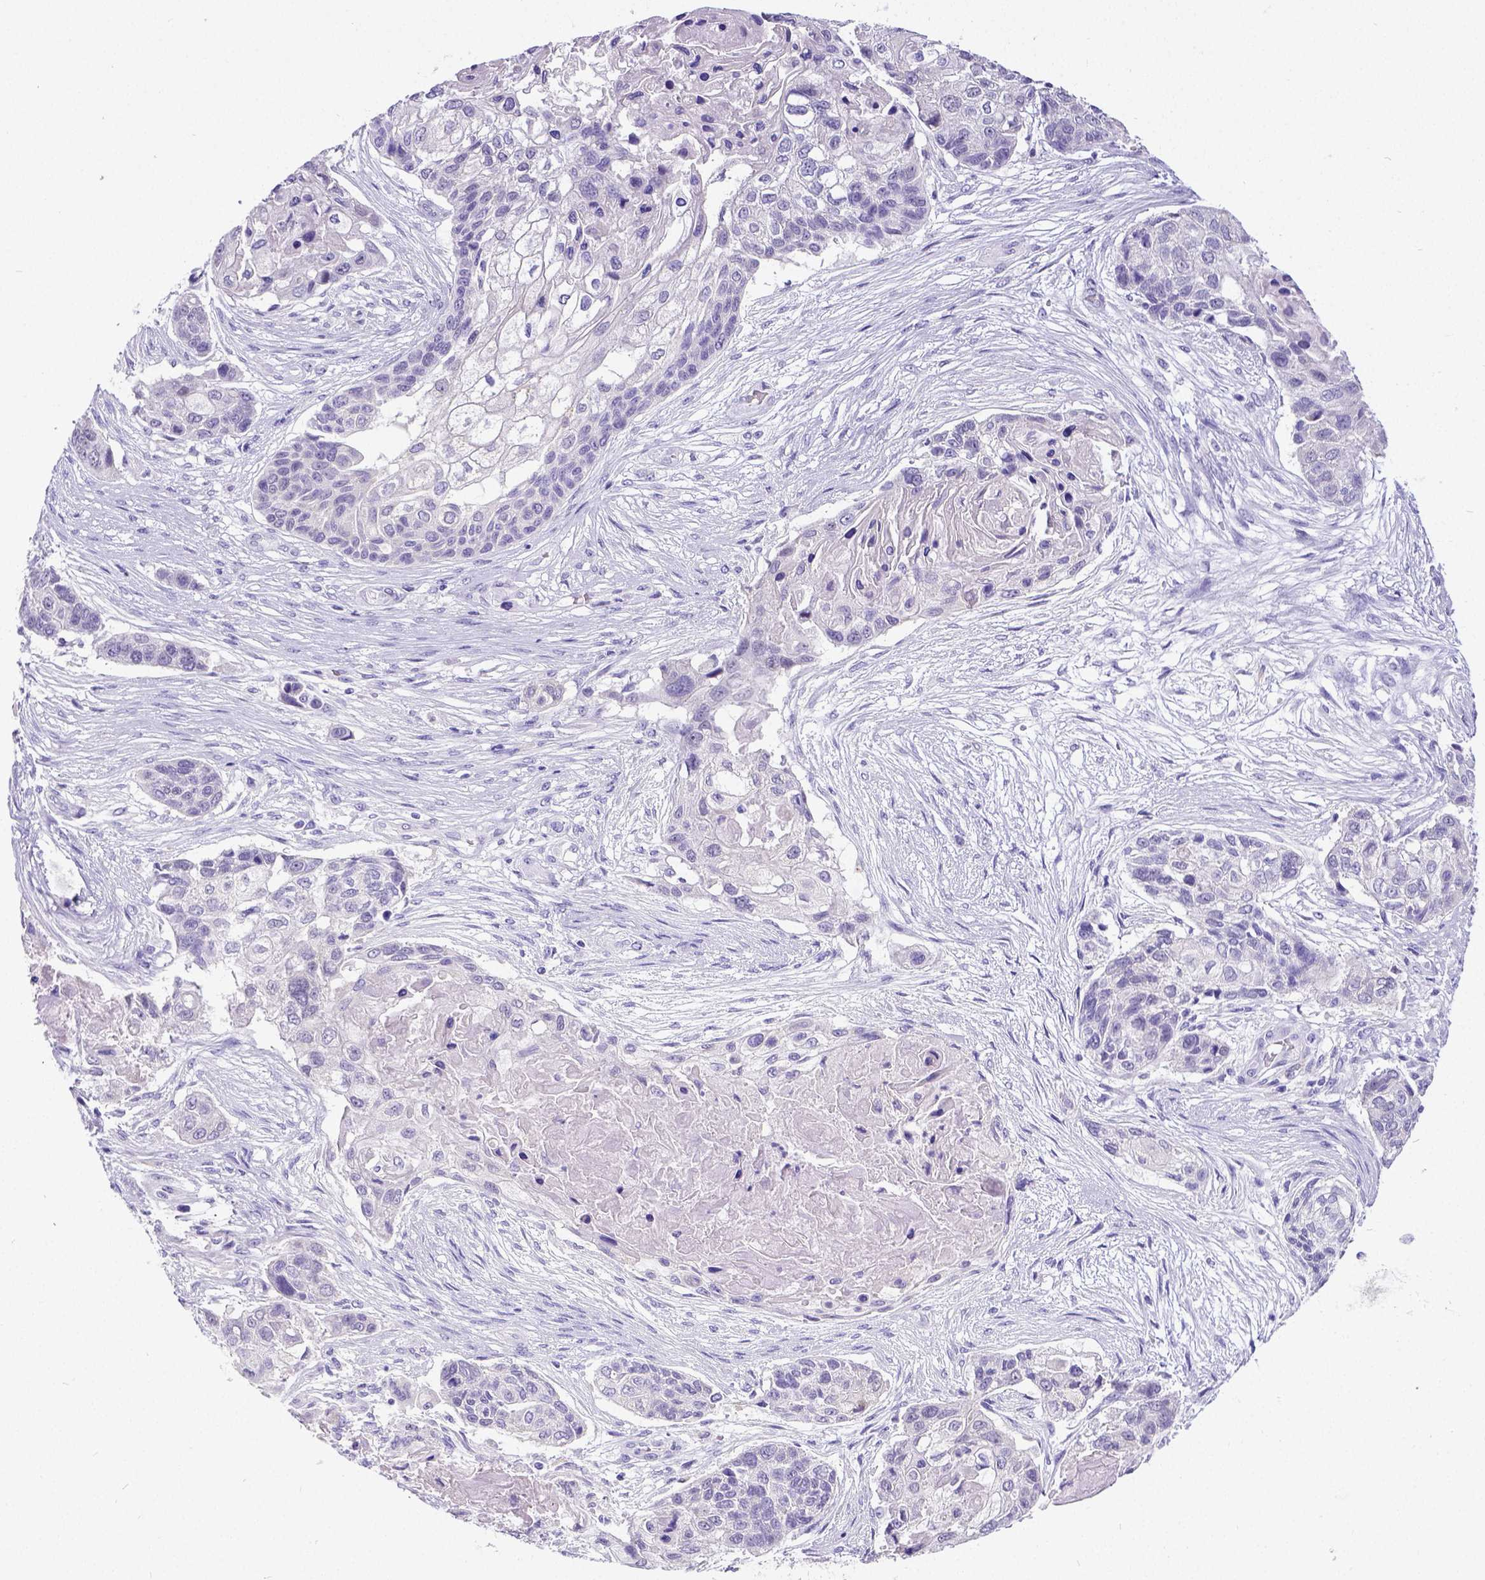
{"staining": {"intensity": "negative", "quantity": "none", "location": "none"}, "tissue": "lung cancer", "cell_type": "Tumor cells", "image_type": "cancer", "snomed": [{"axis": "morphology", "description": "Squamous cell carcinoma, NOS"}, {"axis": "topography", "description": "Lung"}], "caption": "The immunohistochemistry micrograph has no significant staining in tumor cells of lung cancer tissue.", "gene": "SATB2", "patient": {"sex": "male", "age": 69}}